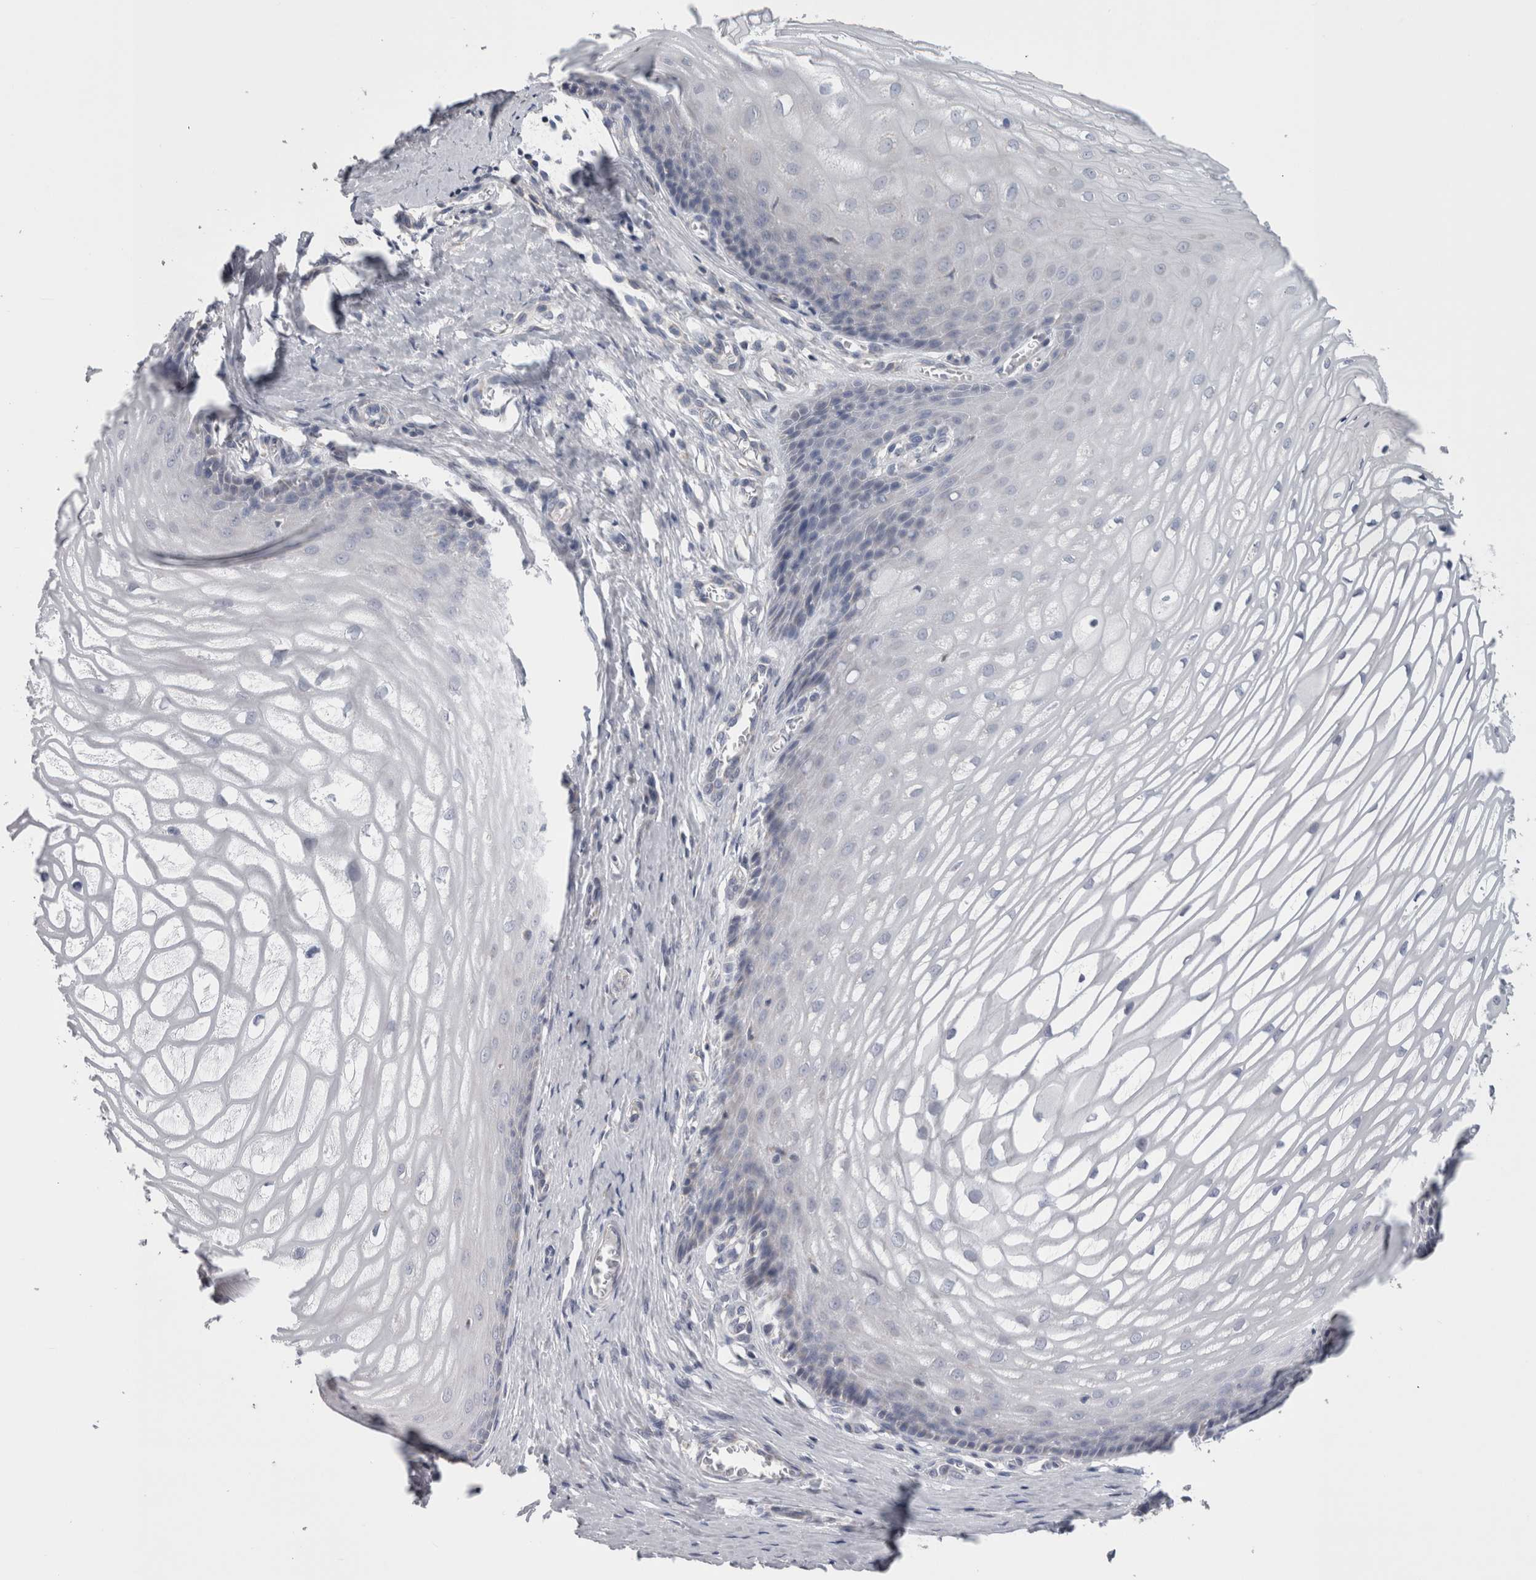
{"staining": {"intensity": "negative", "quantity": "none", "location": "none"}, "tissue": "cervix", "cell_type": "Glandular cells", "image_type": "normal", "snomed": [{"axis": "morphology", "description": "Normal tissue, NOS"}, {"axis": "topography", "description": "Cervix"}], "caption": "Cervix was stained to show a protein in brown. There is no significant expression in glandular cells. The staining was performed using DAB (3,3'-diaminobenzidine) to visualize the protein expression in brown, while the nuclei were stained in blue with hematoxylin (Magnification: 20x).", "gene": "GDAP1", "patient": {"sex": "female", "age": 55}}